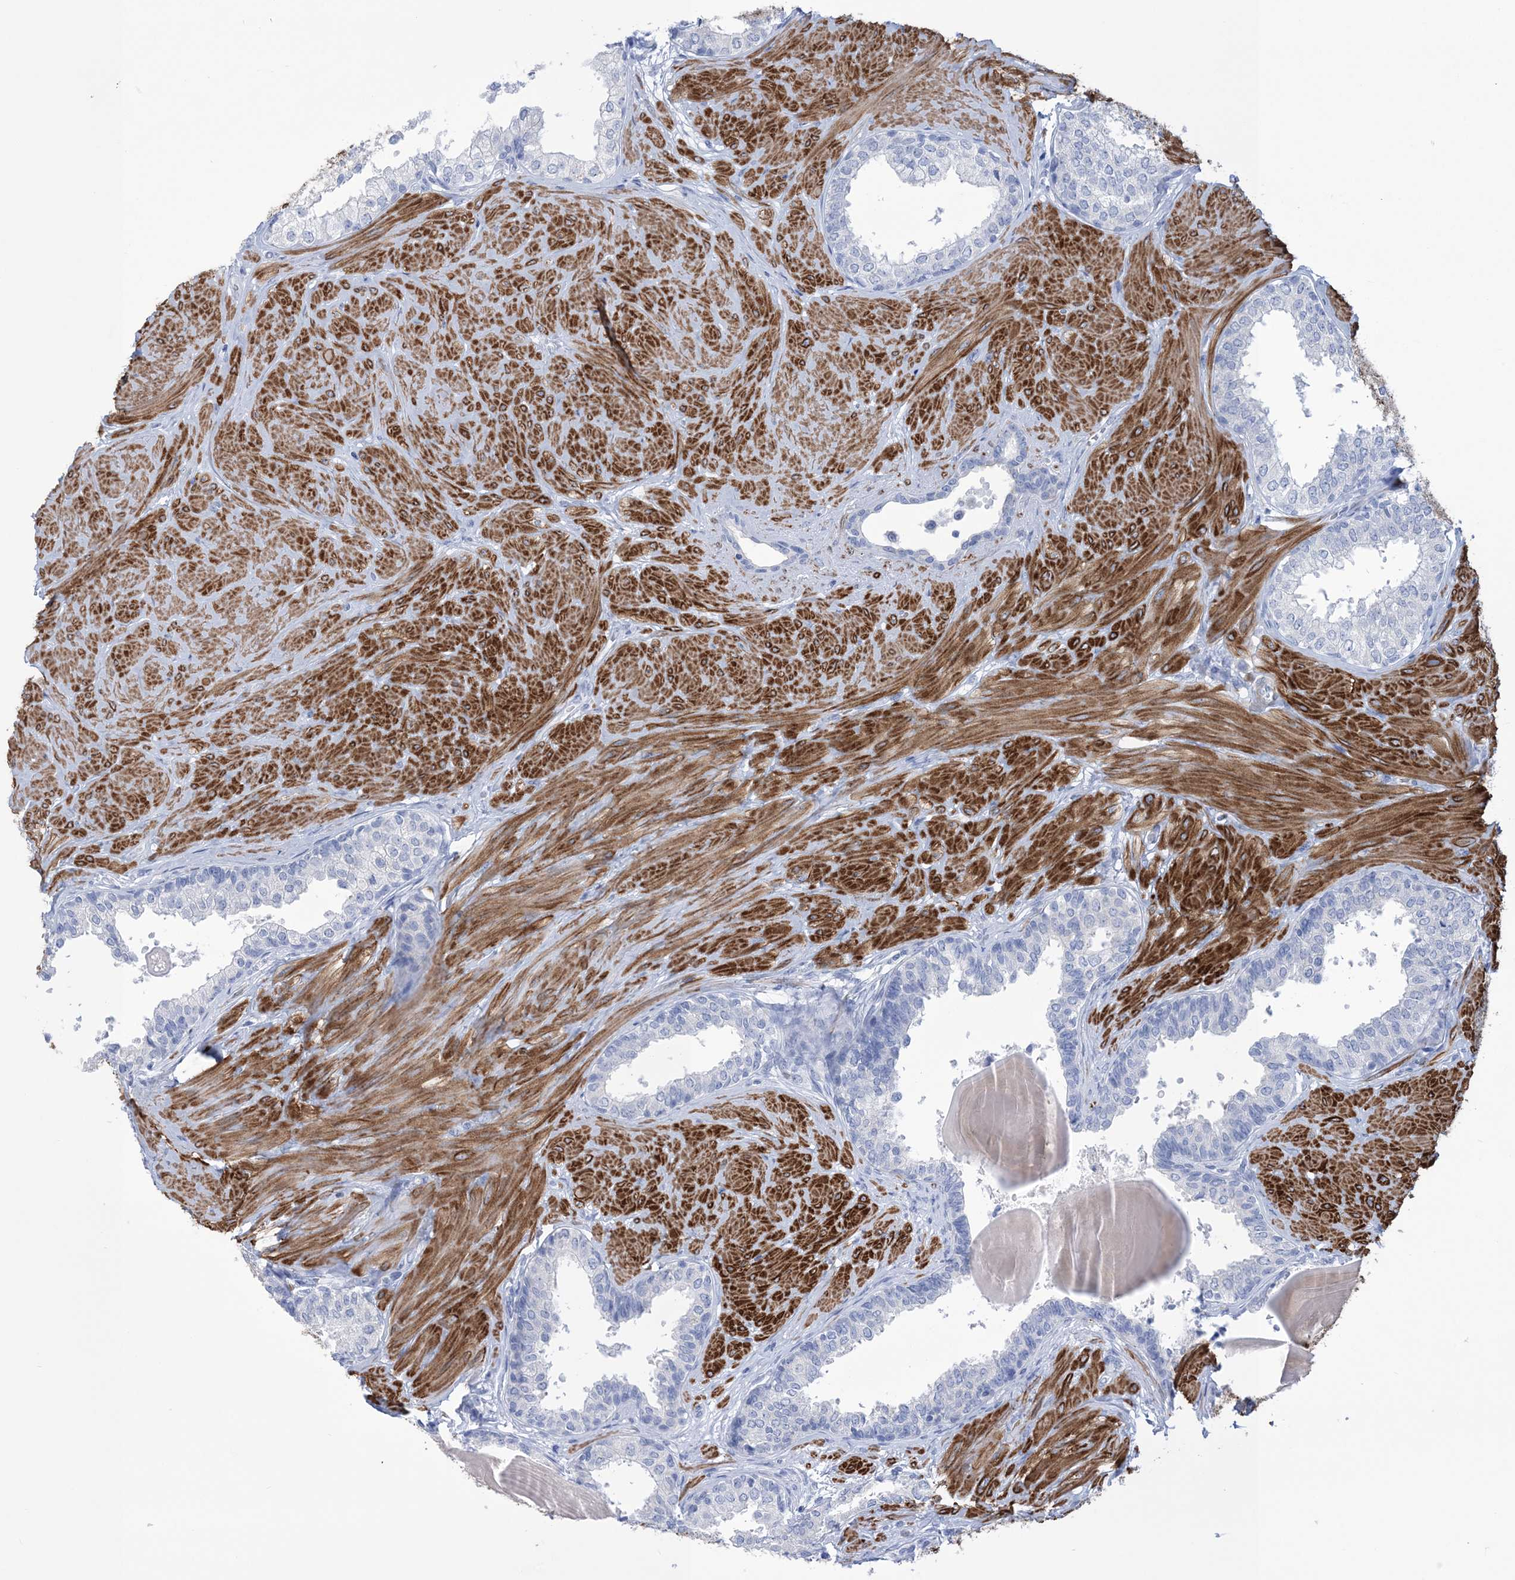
{"staining": {"intensity": "negative", "quantity": "none", "location": "none"}, "tissue": "prostate", "cell_type": "Glandular cells", "image_type": "normal", "snomed": [{"axis": "morphology", "description": "Normal tissue, NOS"}, {"axis": "topography", "description": "Prostate"}], "caption": "A high-resolution photomicrograph shows IHC staining of normal prostate, which shows no significant staining in glandular cells. (IHC, brightfield microscopy, high magnification).", "gene": "WDR74", "patient": {"sex": "male", "age": 48}}